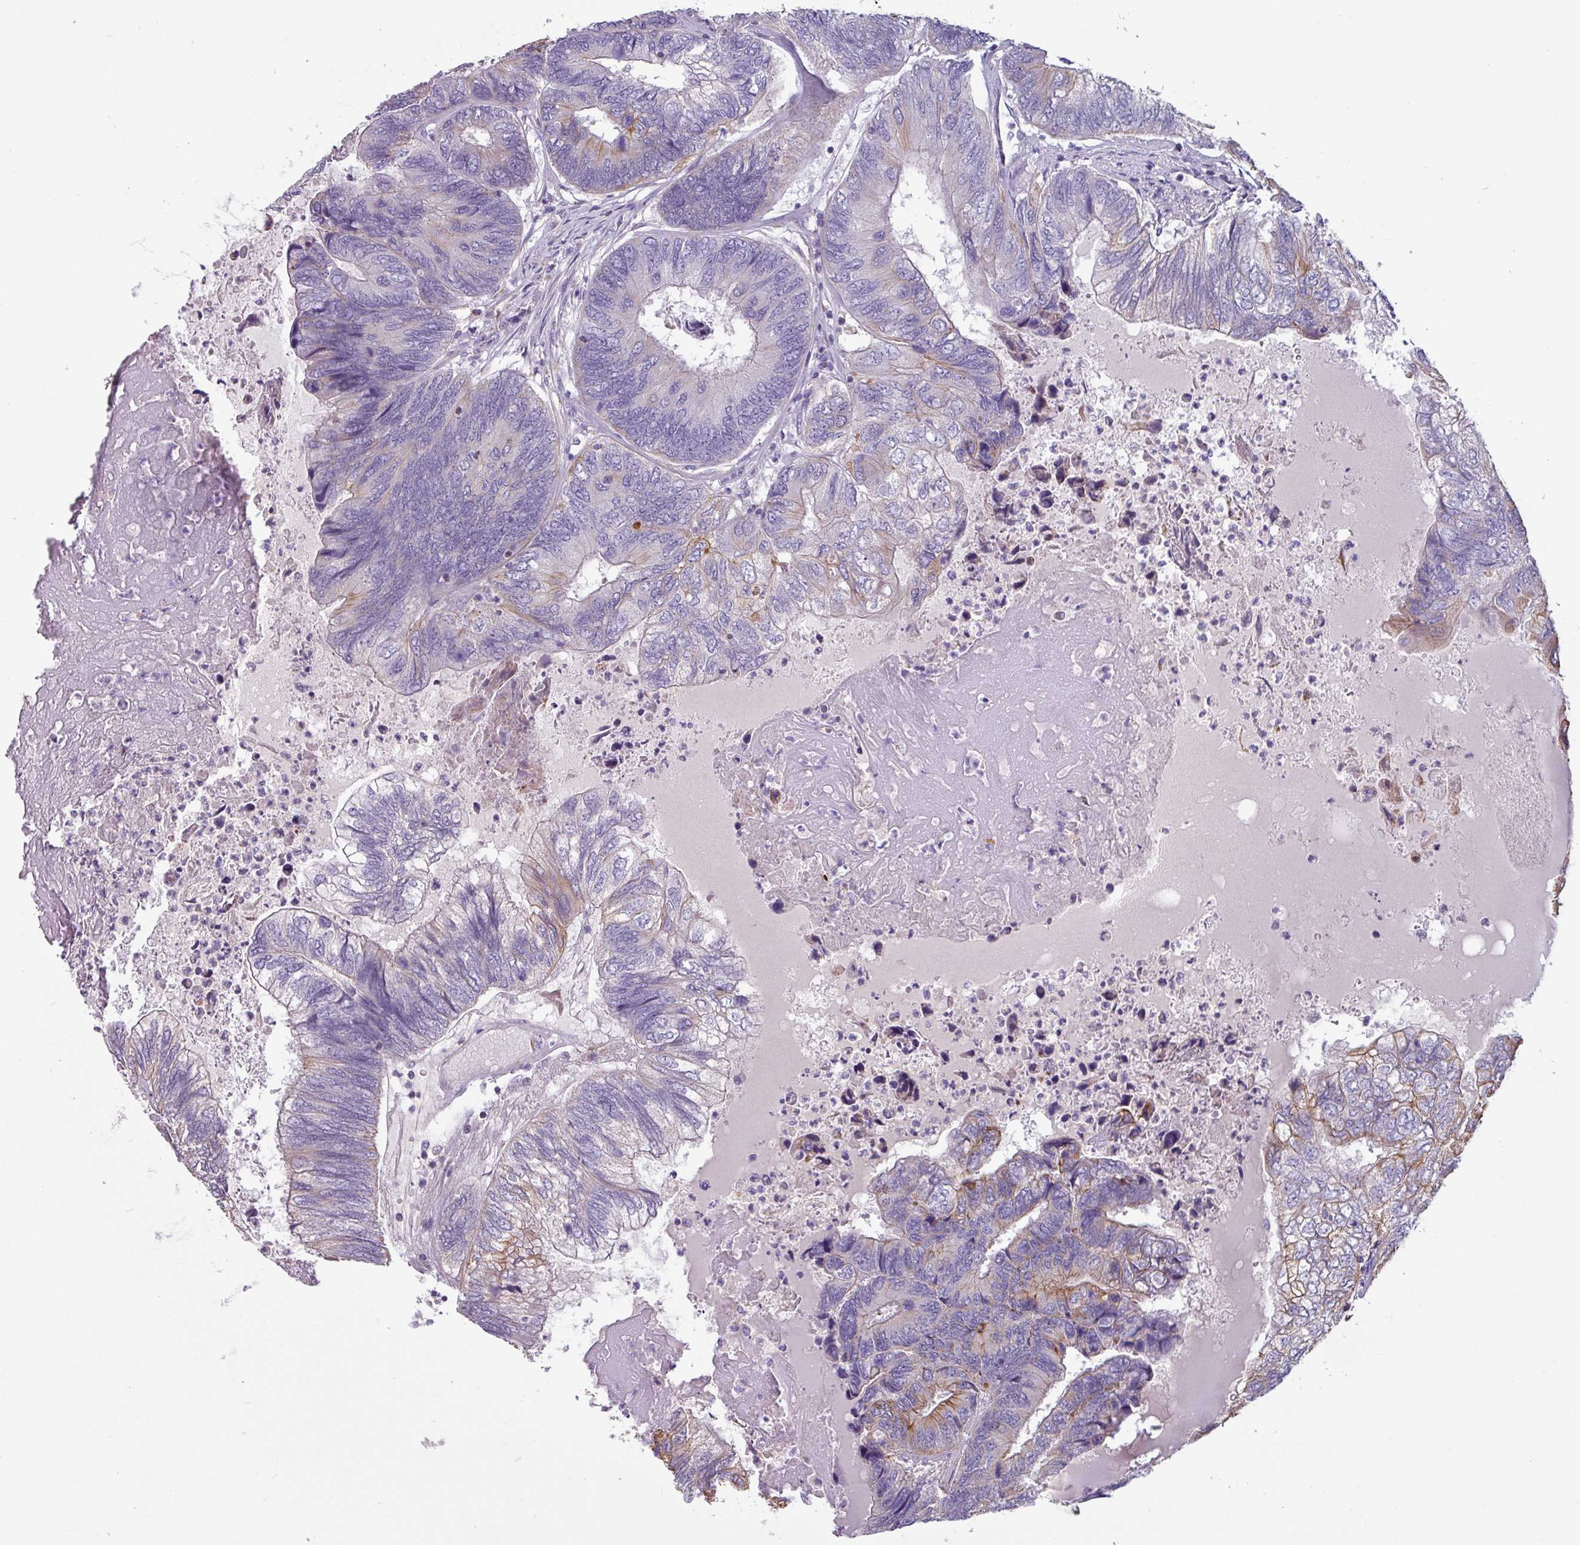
{"staining": {"intensity": "moderate", "quantity": "<25%", "location": "cytoplasmic/membranous"}, "tissue": "colorectal cancer", "cell_type": "Tumor cells", "image_type": "cancer", "snomed": [{"axis": "morphology", "description": "Adenocarcinoma, NOS"}, {"axis": "topography", "description": "Colon"}], "caption": "Colorectal cancer (adenocarcinoma) stained for a protein (brown) demonstrates moderate cytoplasmic/membranous positive positivity in about <25% of tumor cells.", "gene": "CAMK1", "patient": {"sex": "female", "age": 67}}